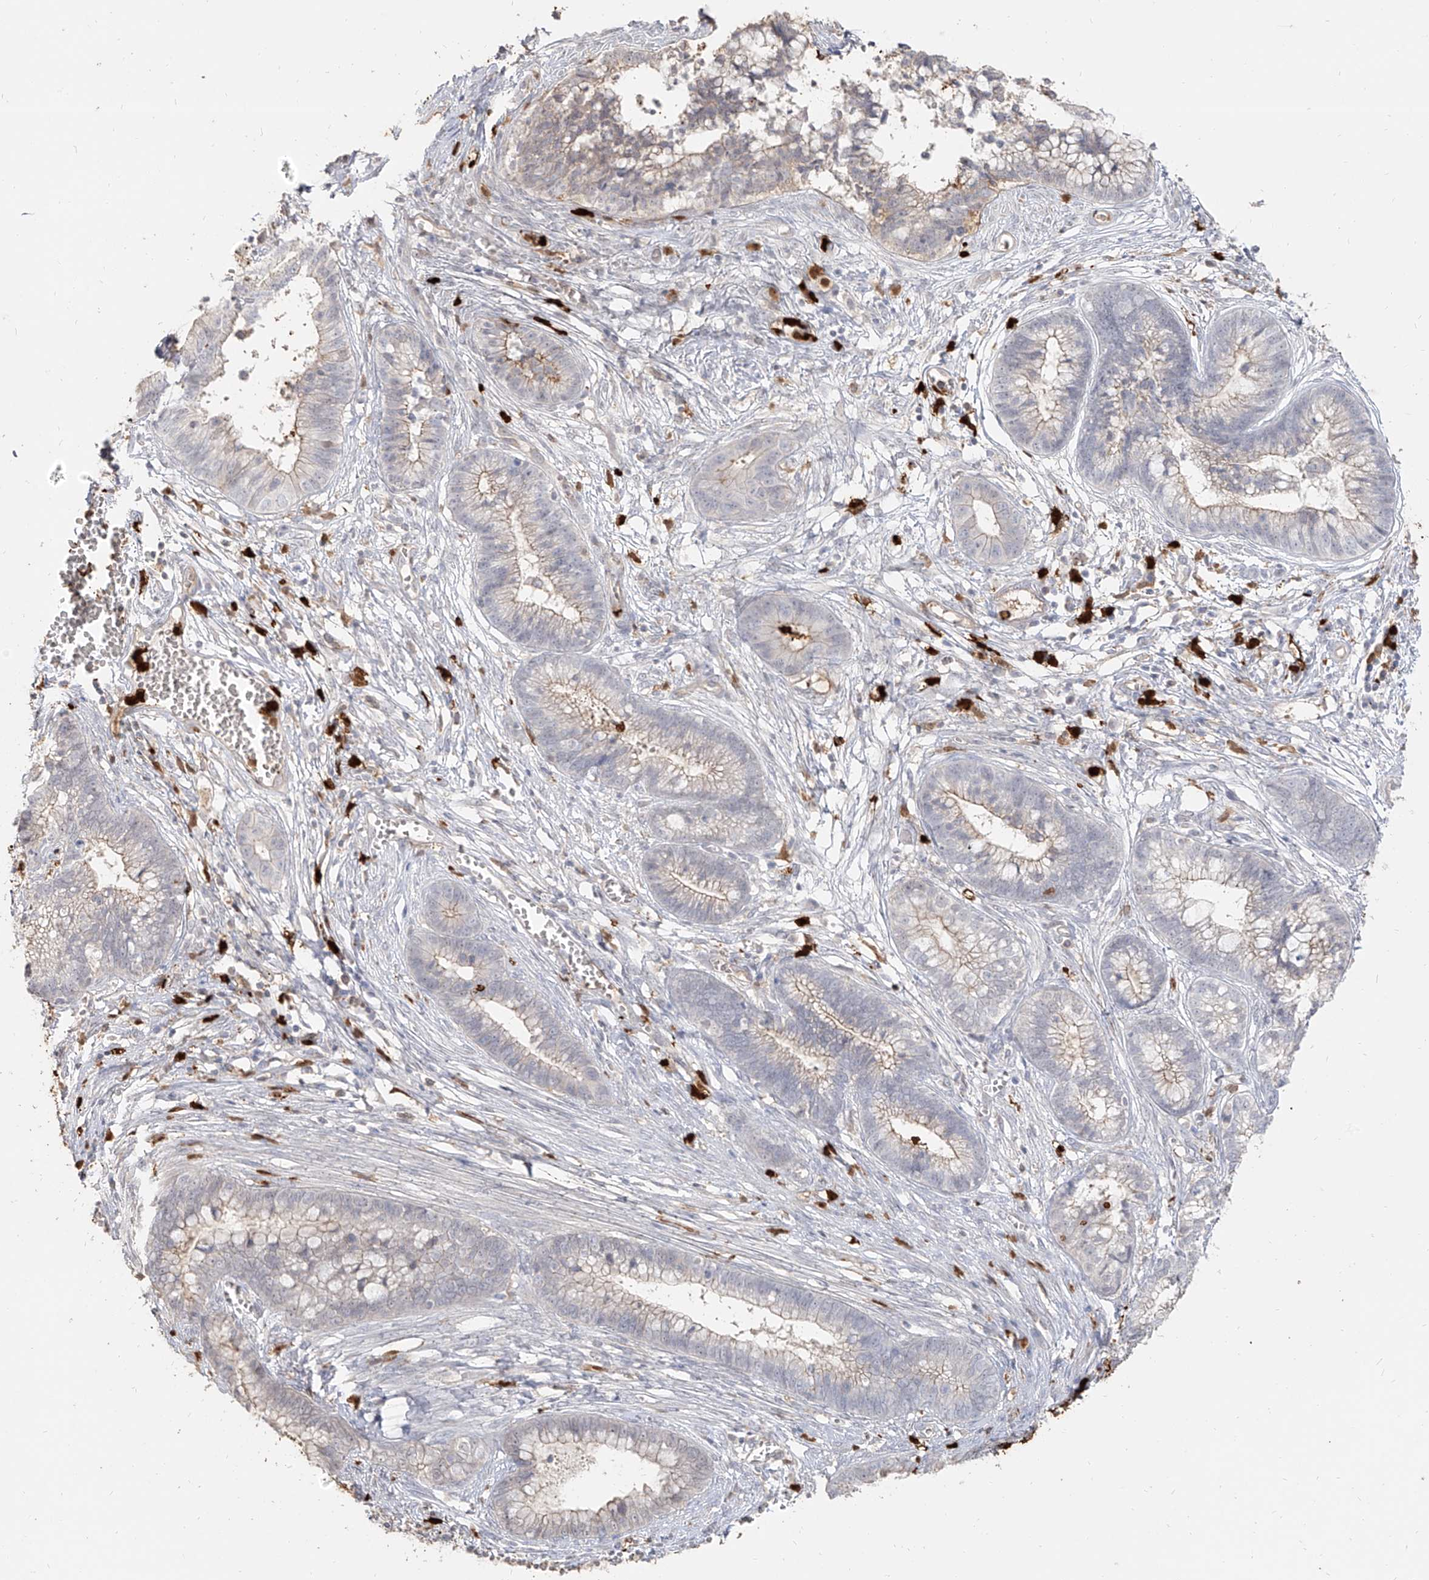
{"staining": {"intensity": "weak", "quantity": "25%-75%", "location": "cytoplasmic/membranous"}, "tissue": "cervical cancer", "cell_type": "Tumor cells", "image_type": "cancer", "snomed": [{"axis": "morphology", "description": "Adenocarcinoma, NOS"}, {"axis": "topography", "description": "Cervix"}], "caption": "Protein expression analysis of human cervical cancer (adenocarcinoma) reveals weak cytoplasmic/membranous expression in approximately 25%-75% of tumor cells.", "gene": "ZNF227", "patient": {"sex": "female", "age": 44}}